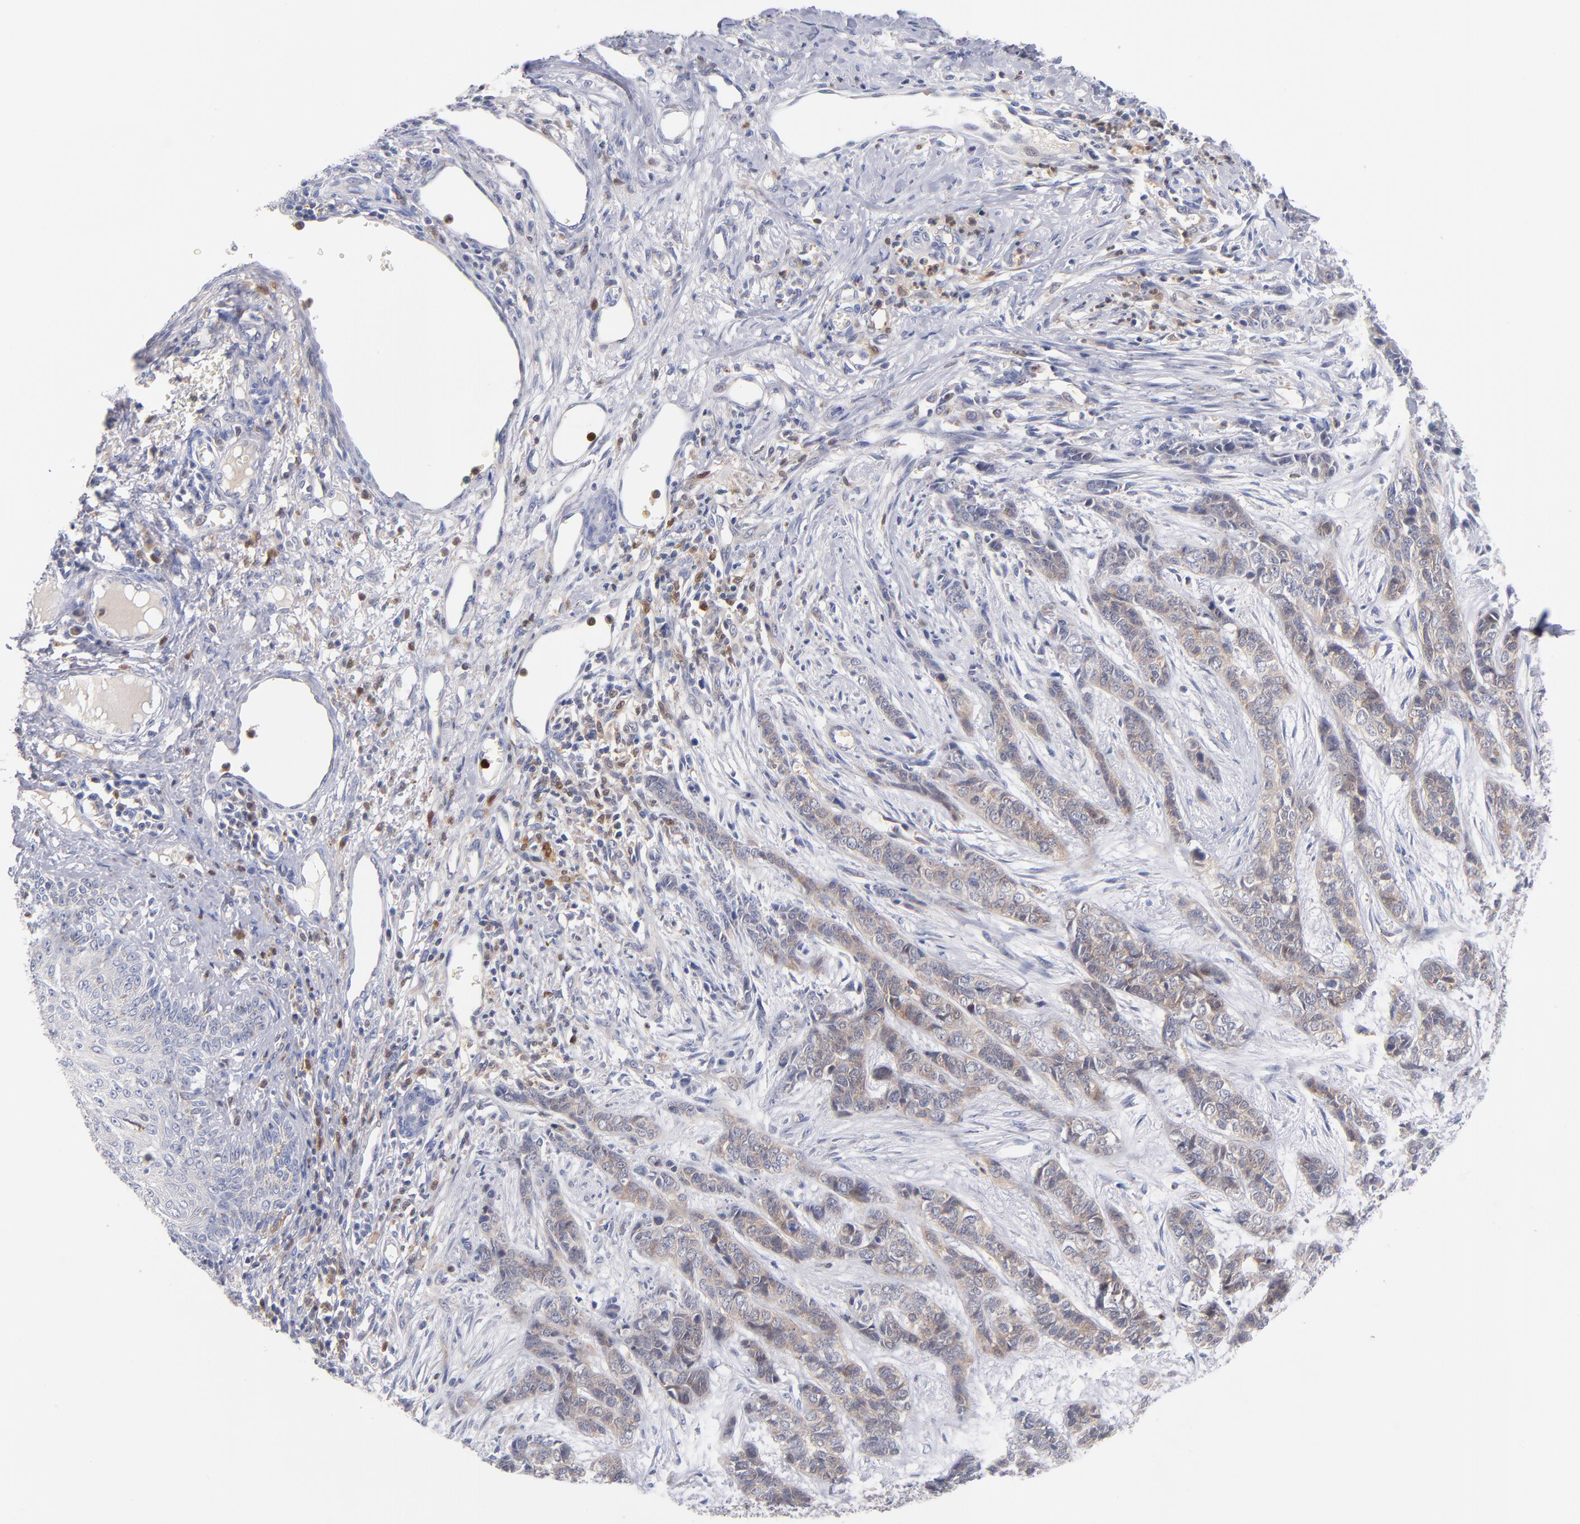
{"staining": {"intensity": "weak", "quantity": ">75%", "location": "cytoplasmic/membranous"}, "tissue": "skin cancer", "cell_type": "Tumor cells", "image_type": "cancer", "snomed": [{"axis": "morphology", "description": "Basal cell carcinoma"}, {"axis": "topography", "description": "Skin"}], "caption": "Human skin cancer stained for a protein (brown) demonstrates weak cytoplasmic/membranous positive staining in about >75% of tumor cells.", "gene": "BID", "patient": {"sex": "female", "age": 64}}